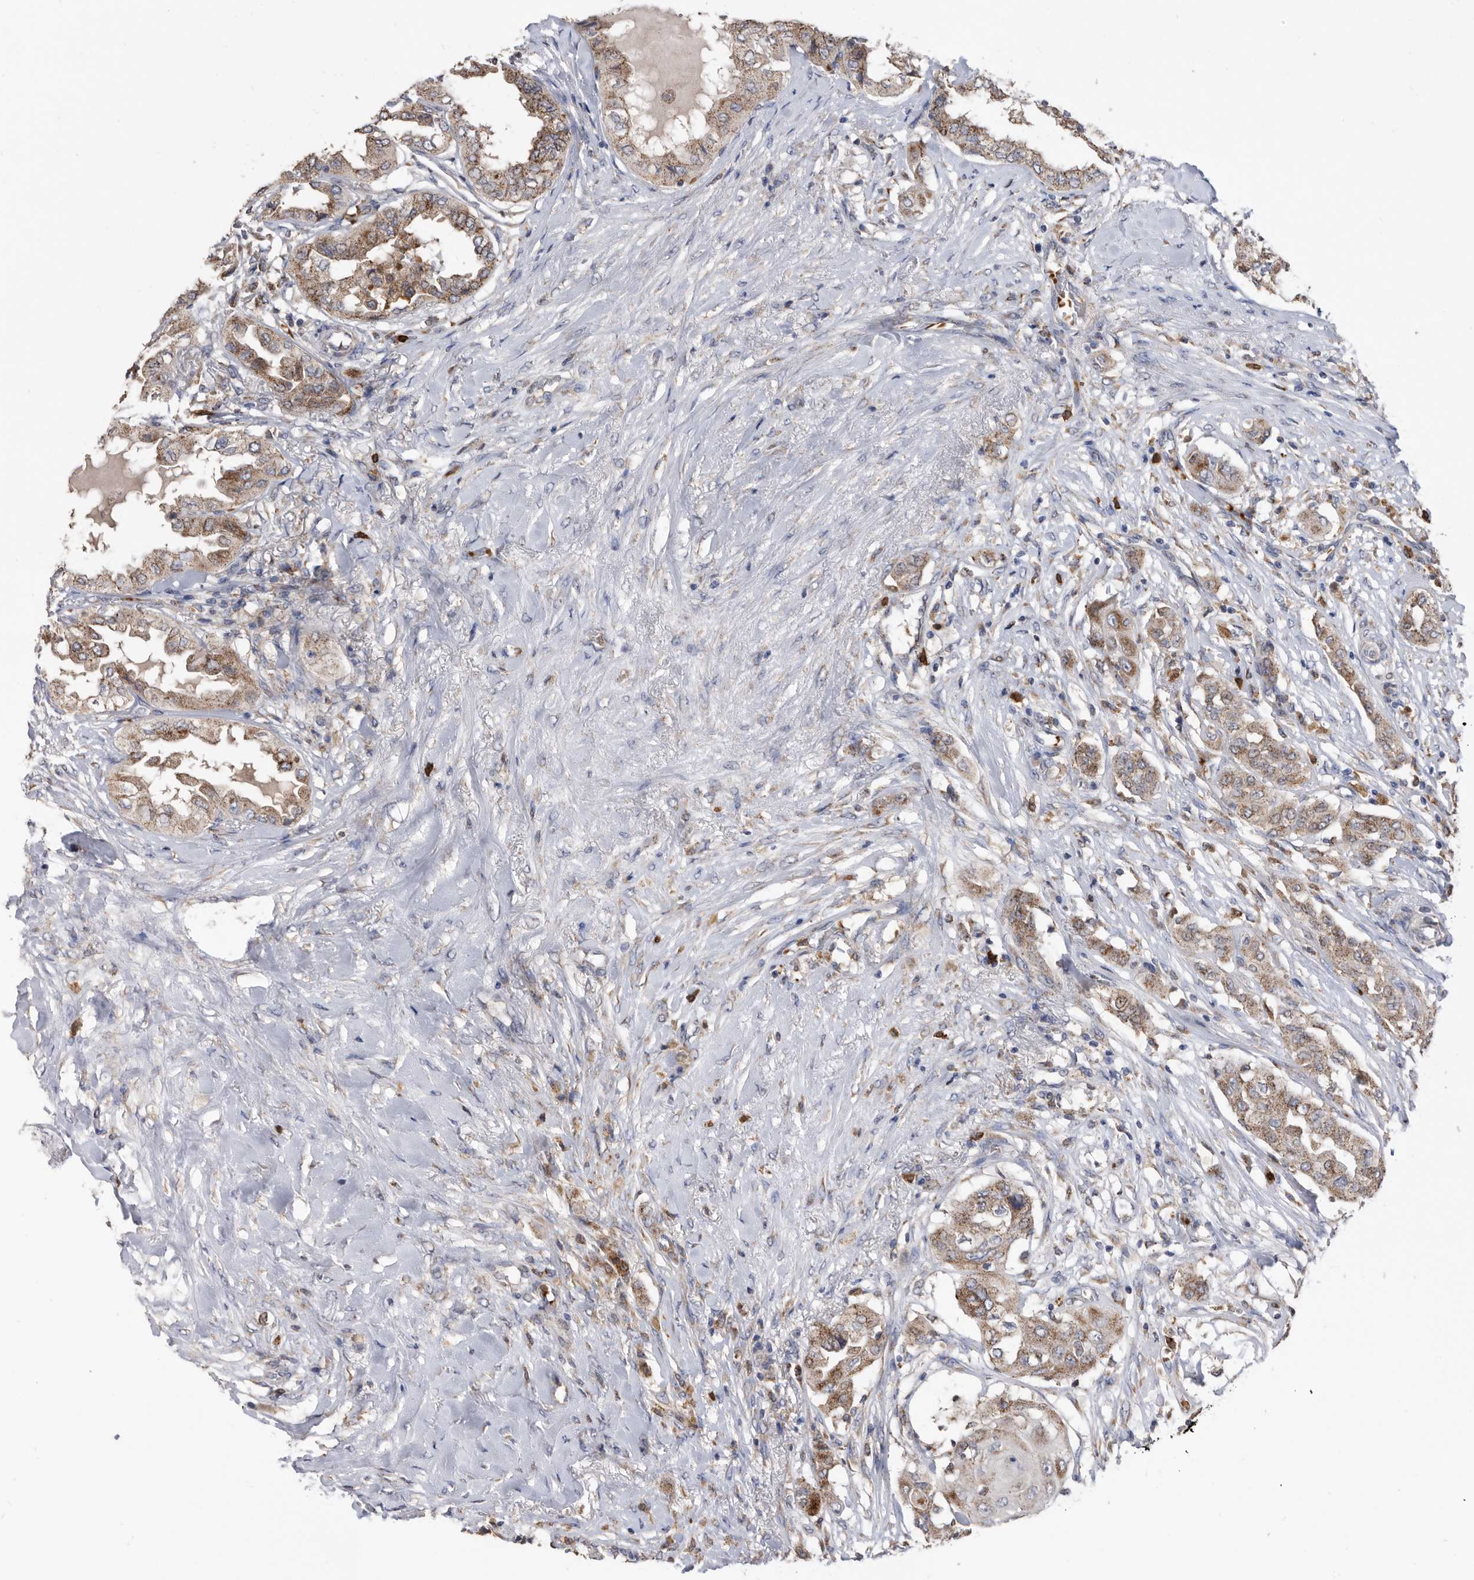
{"staining": {"intensity": "moderate", "quantity": ">75%", "location": "cytoplasmic/membranous"}, "tissue": "thyroid cancer", "cell_type": "Tumor cells", "image_type": "cancer", "snomed": [{"axis": "morphology", "description": "Papillary adenocarcinoma, NOS"}, {"axis": "topography", "description": "Thyroid gland"}], "caption": "Immunohistochemical staining of human thyroid cancer (papillary adenocarcinoma) displays medium levels of moderate cytoplasmic/membranous protein positivity in about >75% of tumor cells.", "gene": "CRISPLD2", "patient": {"sex": "female", "age": 59}}